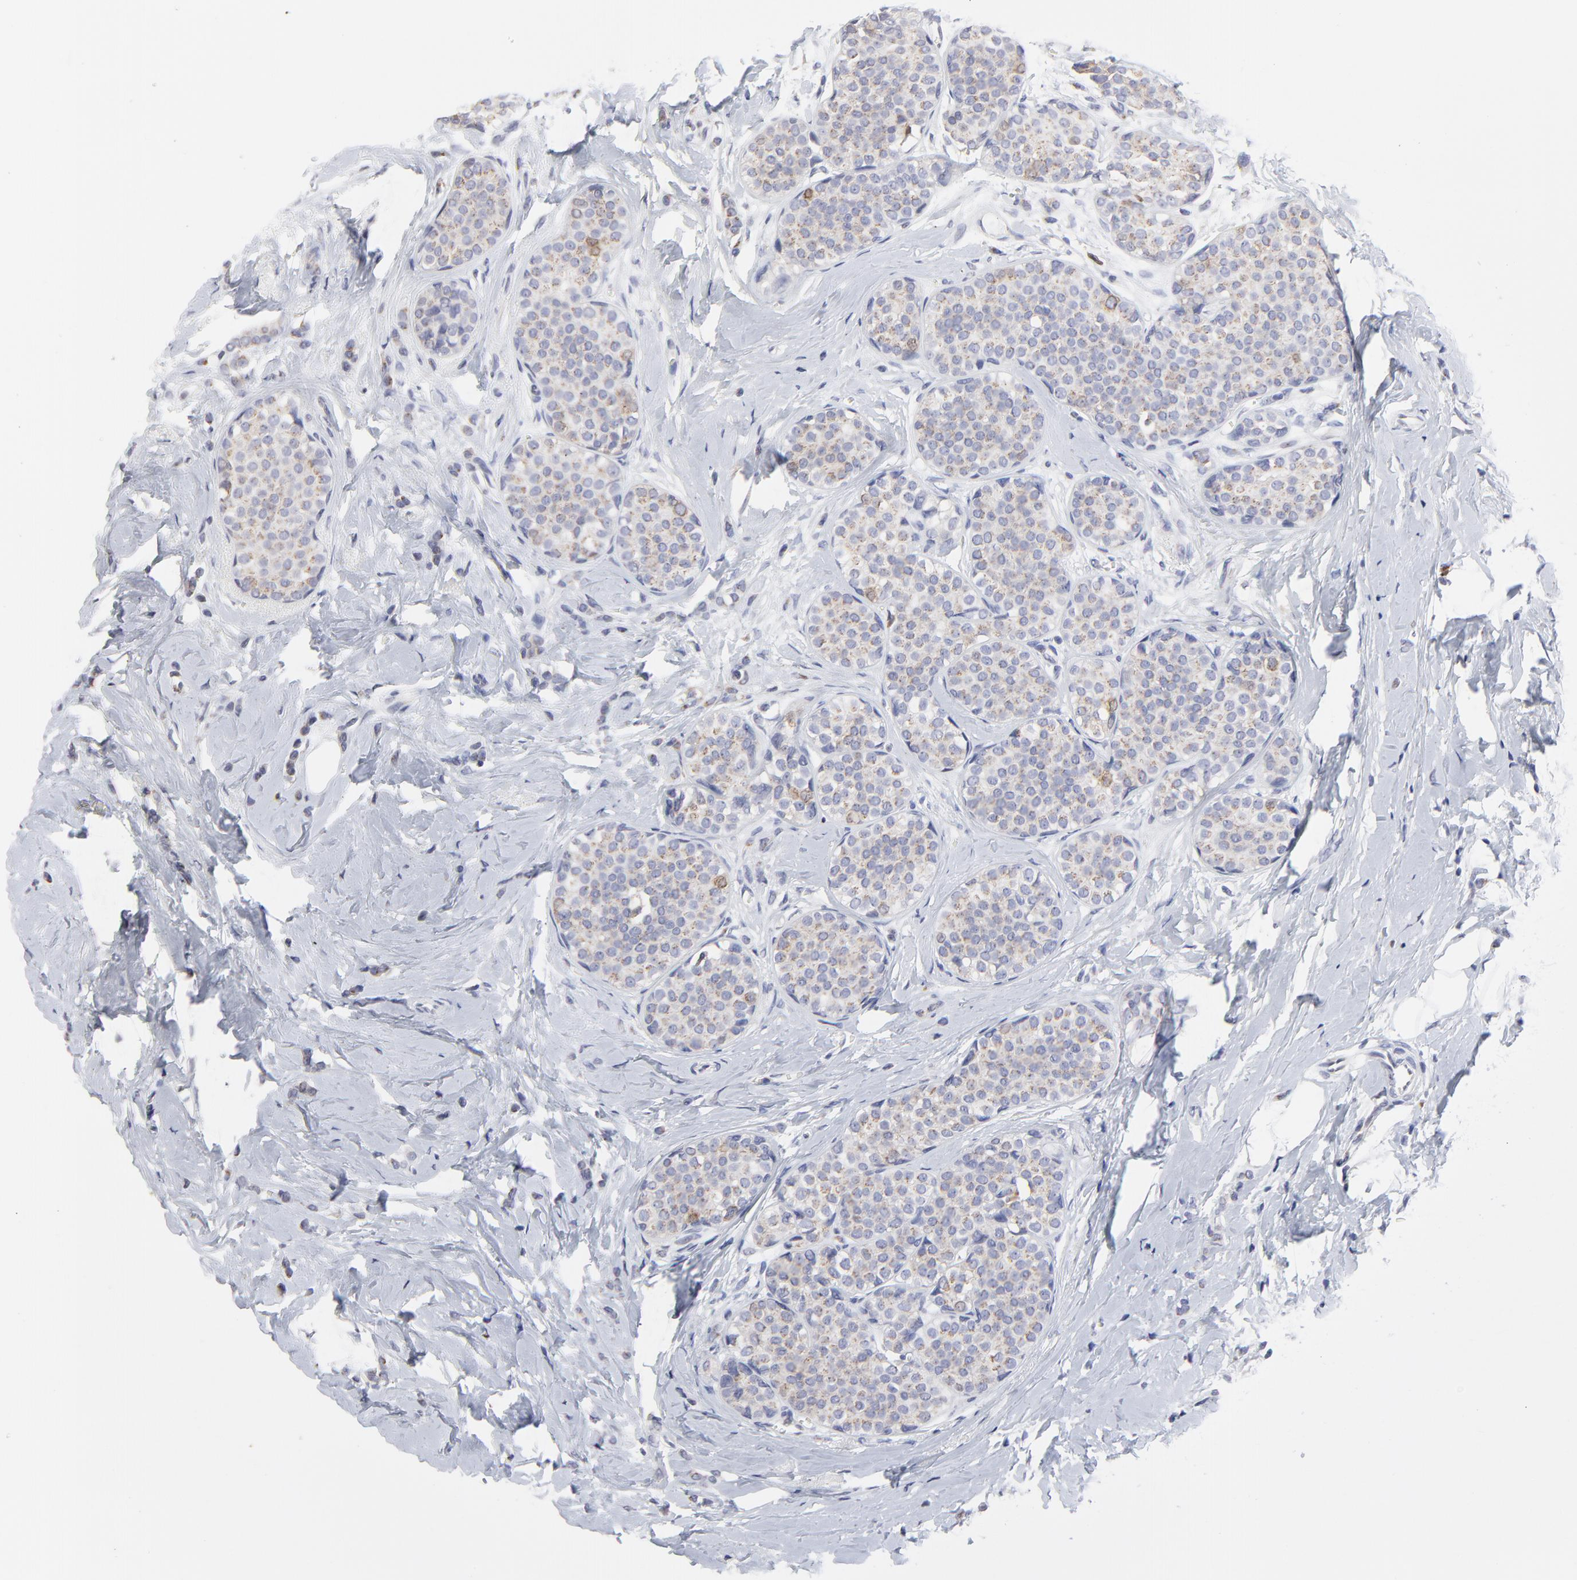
{"staining": {"intensity": "weak", "quantity": "25%-75%", "location": "cytoplasmic/membranous"}, "tissue": "breast cancer", "cell_type": "Tumor cells", "image_type": "cancer", "snomed": [{"axis": "morphology", "description": "Lobular carcinoma"}, {"axis": "topography", "description": "Breast"}], "caption": "About 25%-75% of tumor cells in human breast cancer display weak cytoplasmic/membranous protein staining as visualized by brown immunohistochemical staining.", "gene": "NCAPH", "patient": {"sex": "female", "age": 64}}